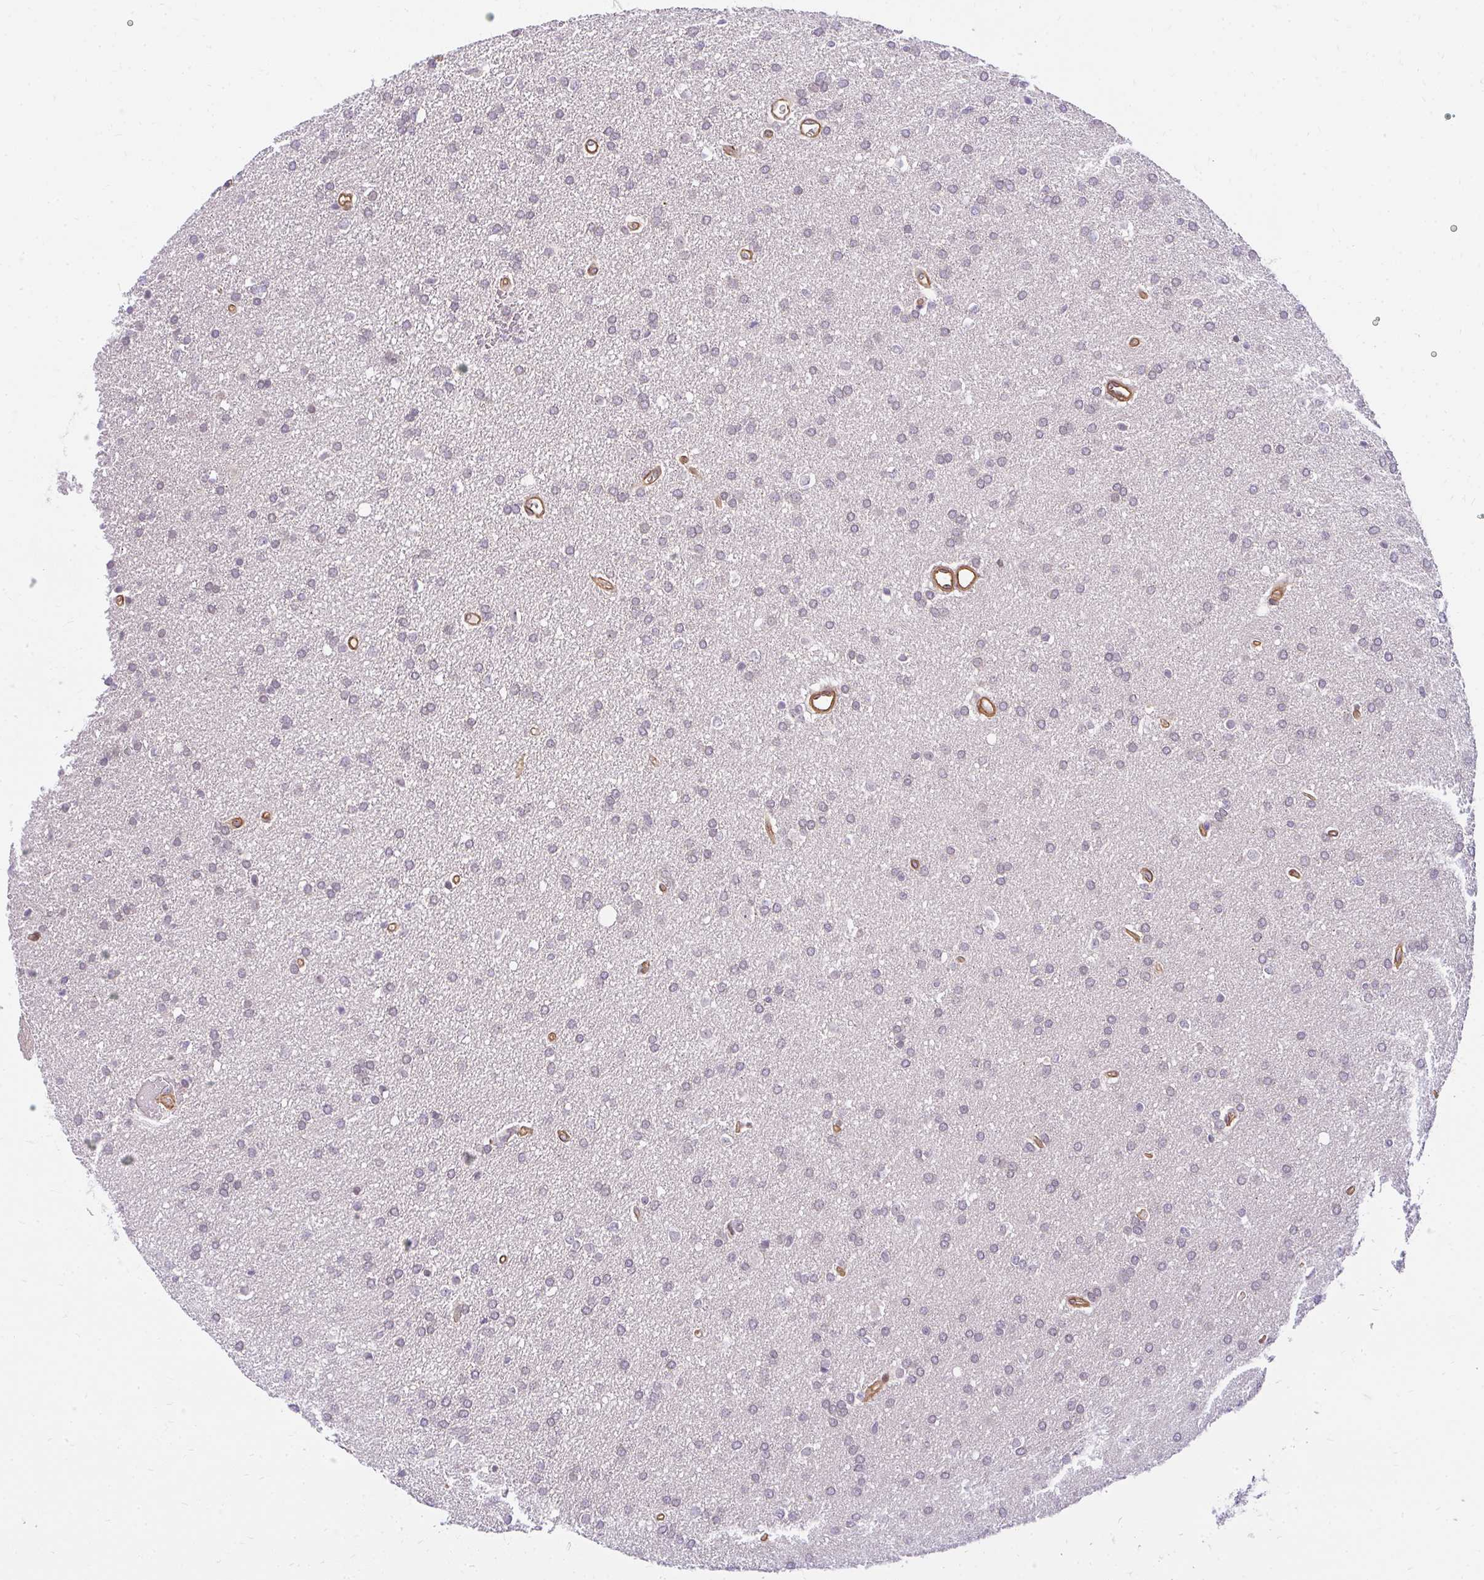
{"staining": {"intensity": "negative", "quantity": "none", "location": "none"}, "tissue": "glioma", "cell_type": "Tumor cells", "image_type": "cancer", "snomed": [{"axis": "morphology", "description": "Glioma, malignant, Low grade"}, {"axis": "topography", "description": "Brain"}], "caption": "There is no significant expression in tumor cells of glioma.", "gene": "RSKR", "patient": {"sex": "female", "age": 34}}